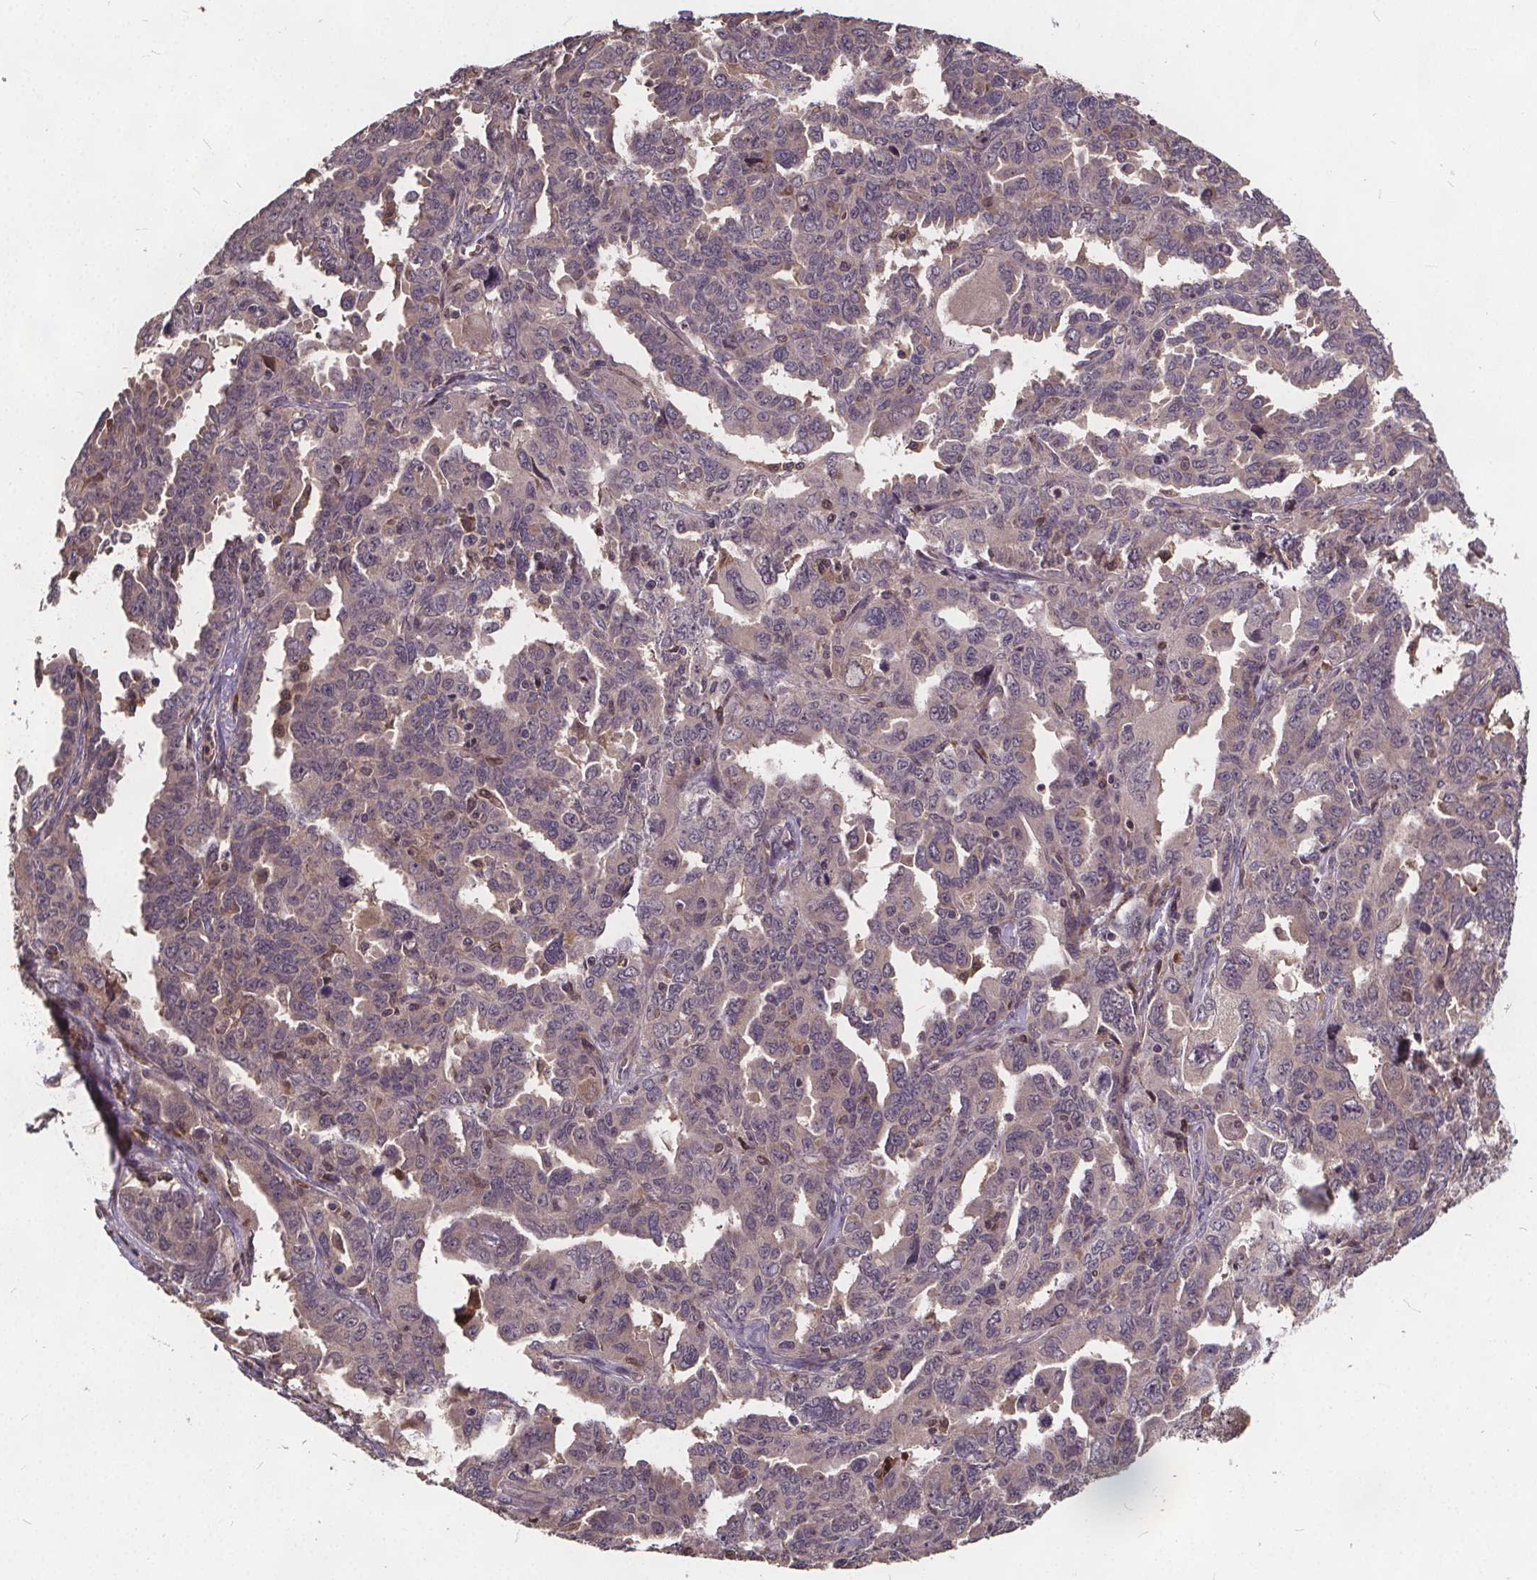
{"staining": {"intensity": "negative", "quantity": "none", "location": "none"}, "tissue": "ovarian cancer", "cell_type": "Tumor cells", "image_type": "cancer", "snomed": [{"axis": "morphology", "description": "Adenocarcinoma, NOS"}, {"axis": "morphology", "description": "Carcinoma, endometroid"}, {"axis": "topography", "description": "Ovary"}], "caption": "A high-resolution micrograph shows immunohistochemistry staining of ovarian cancer, which reveals no significant staining in tumor cells.", "gene": "USP9X", "patient": {"sex": "female", "age": 72}}